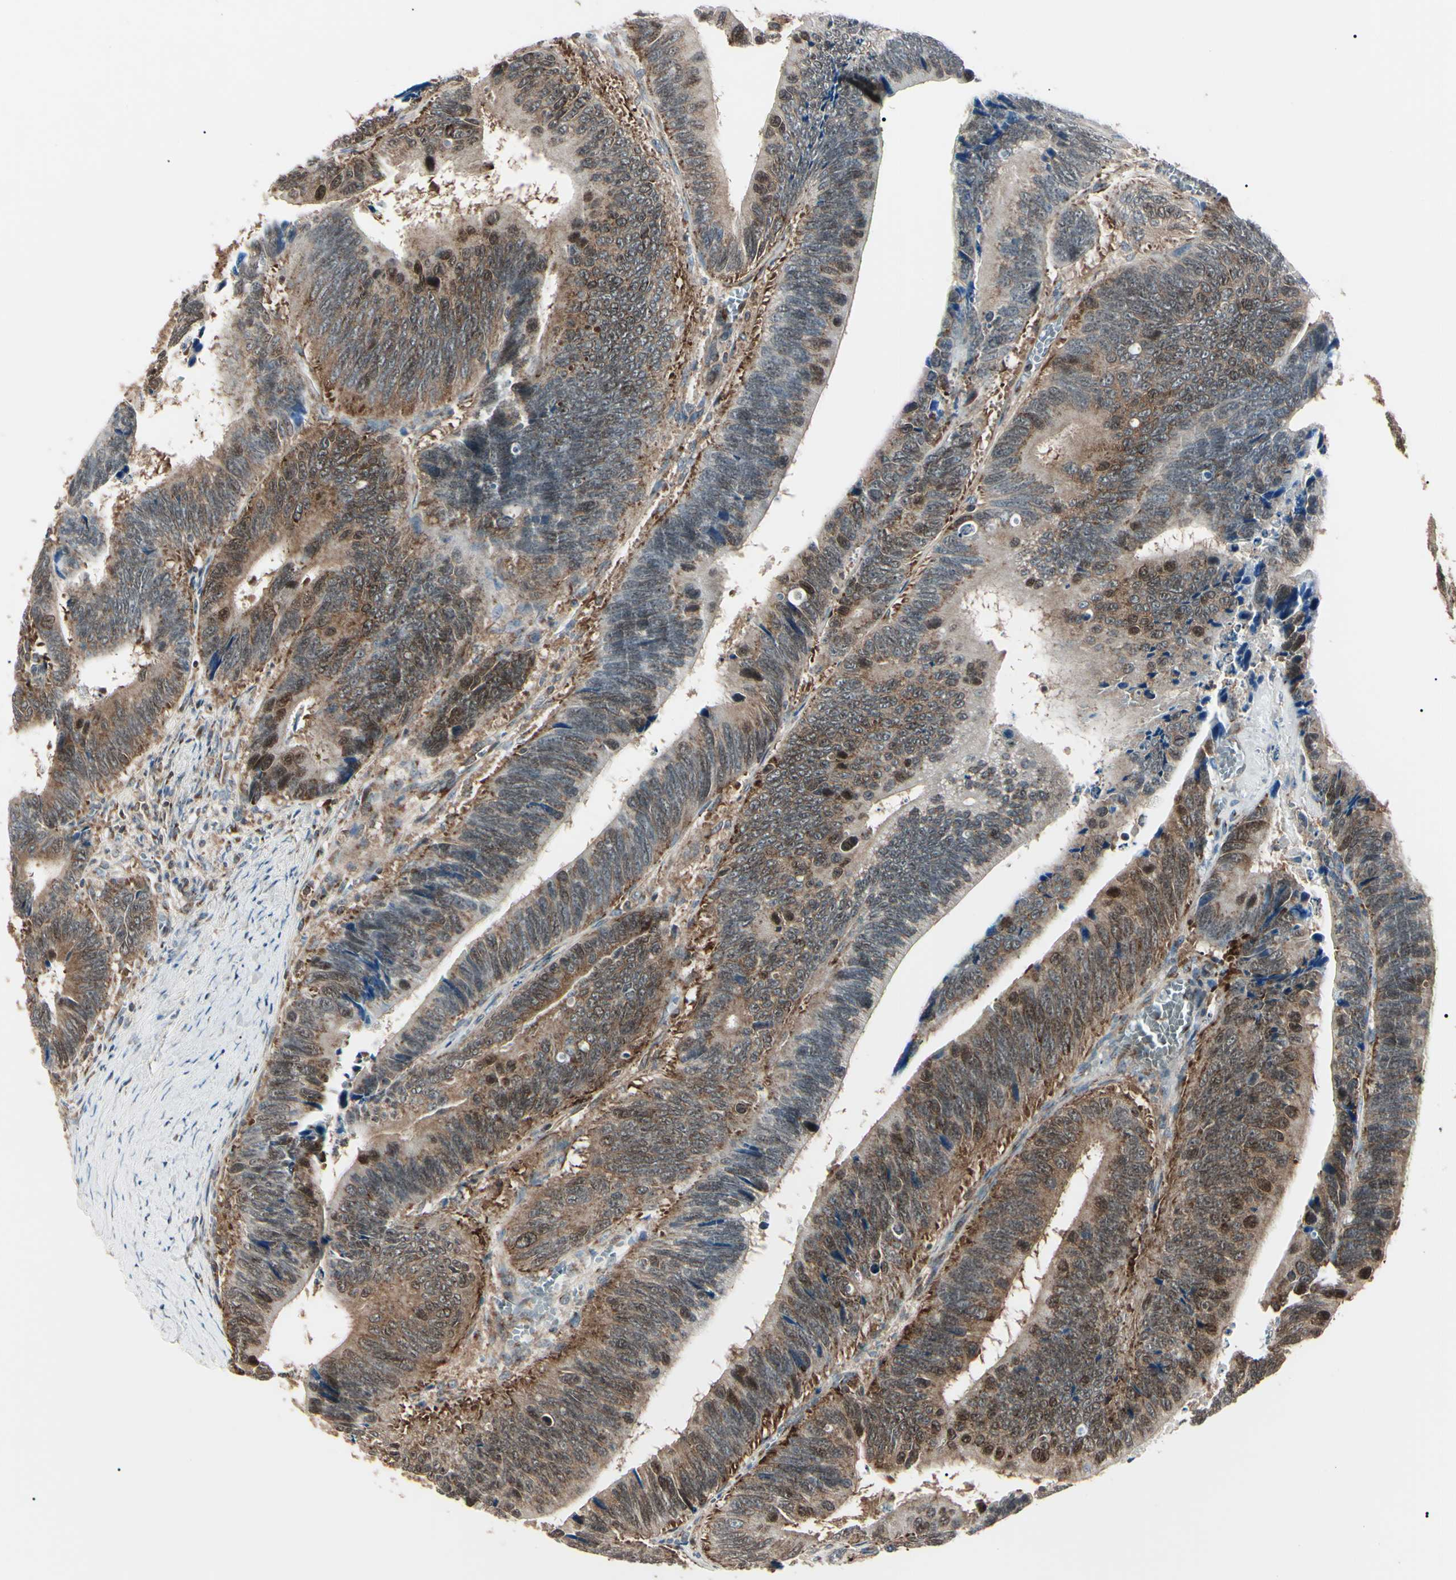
{"staining": {"intensity": "strong", "quantity": ">75%", "location": "cytoplasmic/membranous,nuclear"}, "tissue": "colorectal cancer", "cell_type": "Tumor cells", "image_type": "cancer", "snomed": [{"axis": "morphology", "description": "Adenocarcinoma, NOS"}, {"axis": "topography", "description": "Colon"}], "caption": "Tumor cells reveal high levels of strong cytoplasmic/membranous and nuclear positivity in about >75% of cells in colorectal cancer (adenocarcinoma).", "gene": "MAPRE1", "patient": {"sex": "male", "age": 72}}